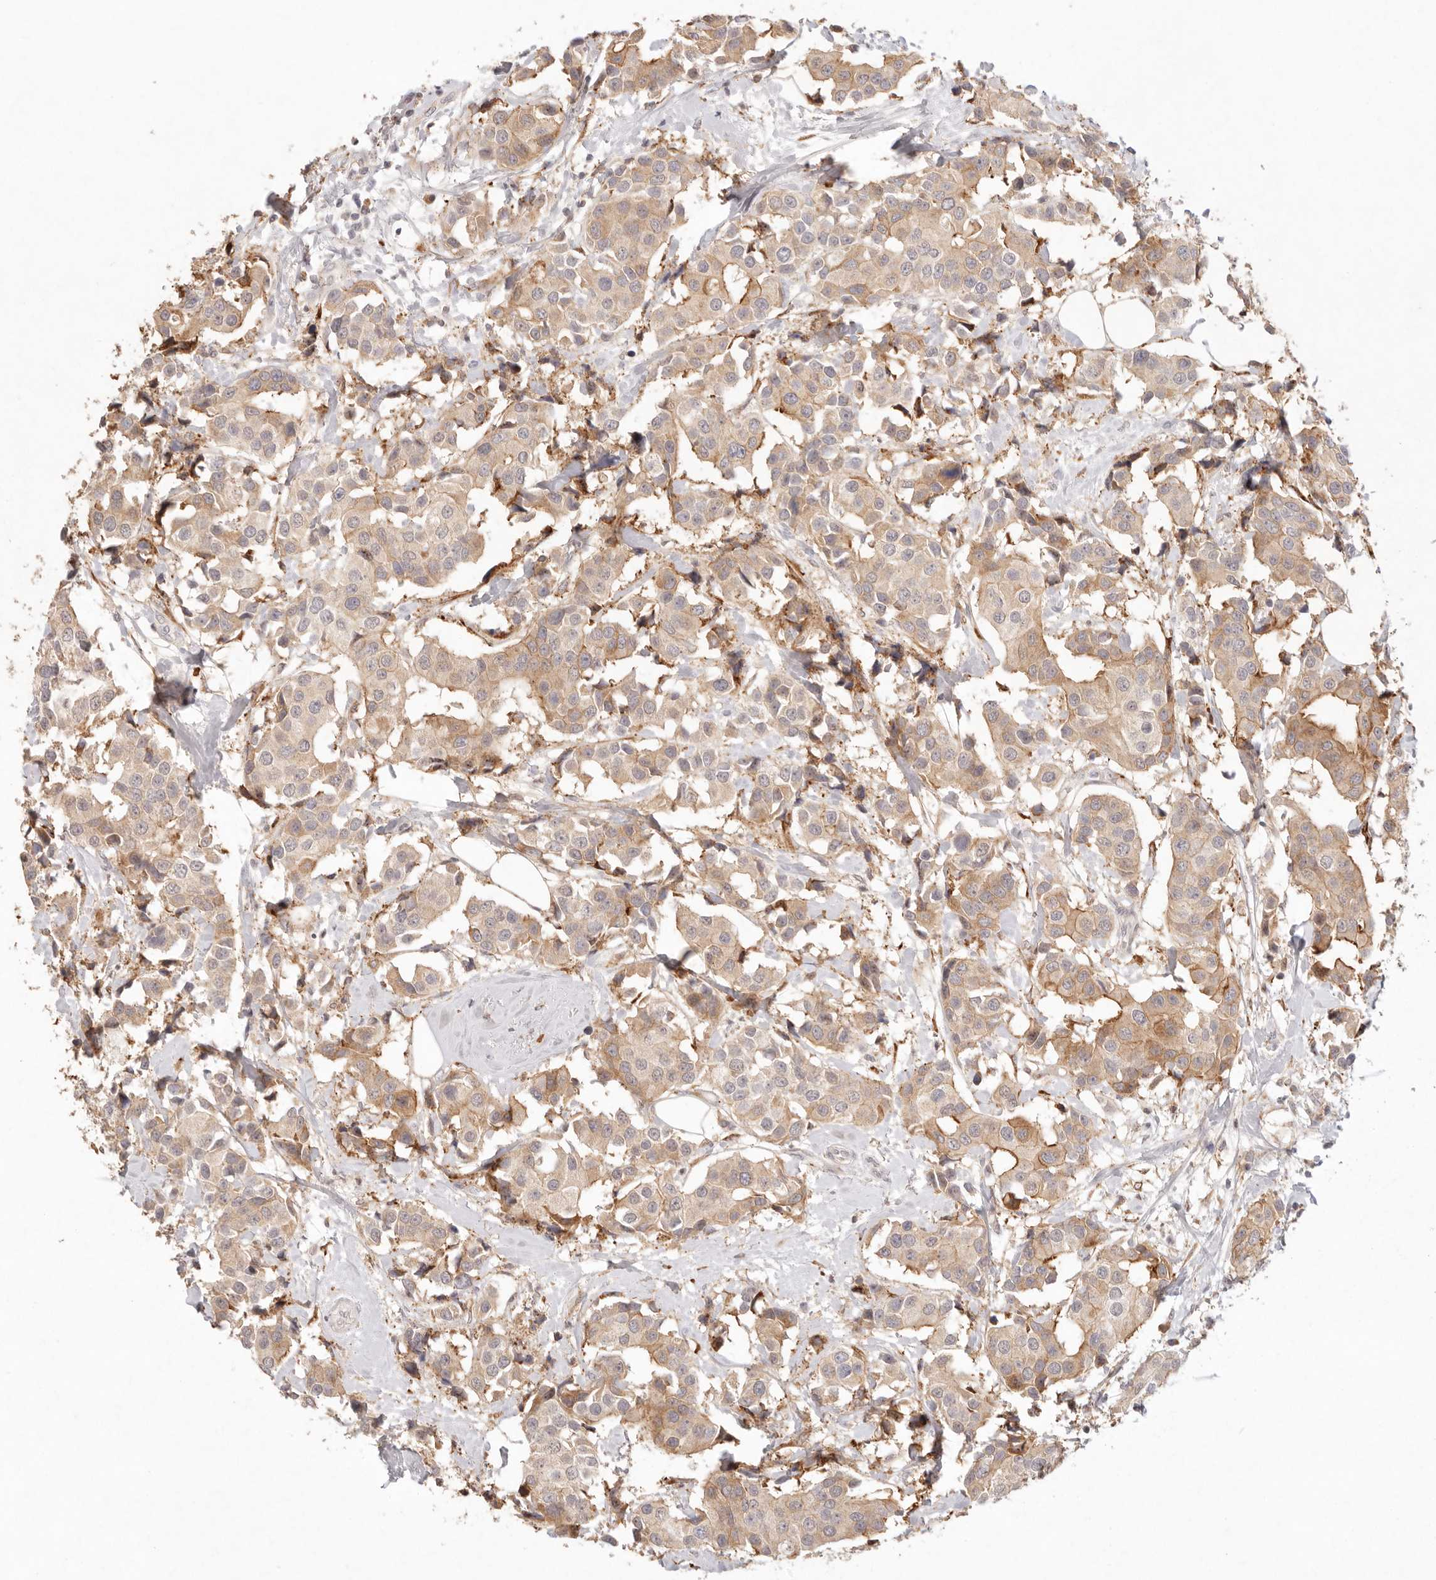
{"staining": {"intensity": "moderate", "quantity": ">75%", "location": "cytoplasmic/membranous"}, "tissue": "breast cancer", "cell_type": "Tumor cells", "image_type": "cancer", "snomed": [{"axis": "morphology", "description": "Normal tissue, NOS"}, {"axis": "morphology", "description": "Duct carcinoma"}, {"axis": "topography", "description": "Breast"}], "caption": "Immunohistochemistry (IHC) (DAB (3,3'-diaminobenzidine)) staining of human breast invasive ductal carcinoma displays moderate cytoplasmic/membranous protein staining in approximately >75% of tumor cells.", "gene": "C1orf127", "patient": {"sex": "female", "age": 39}}